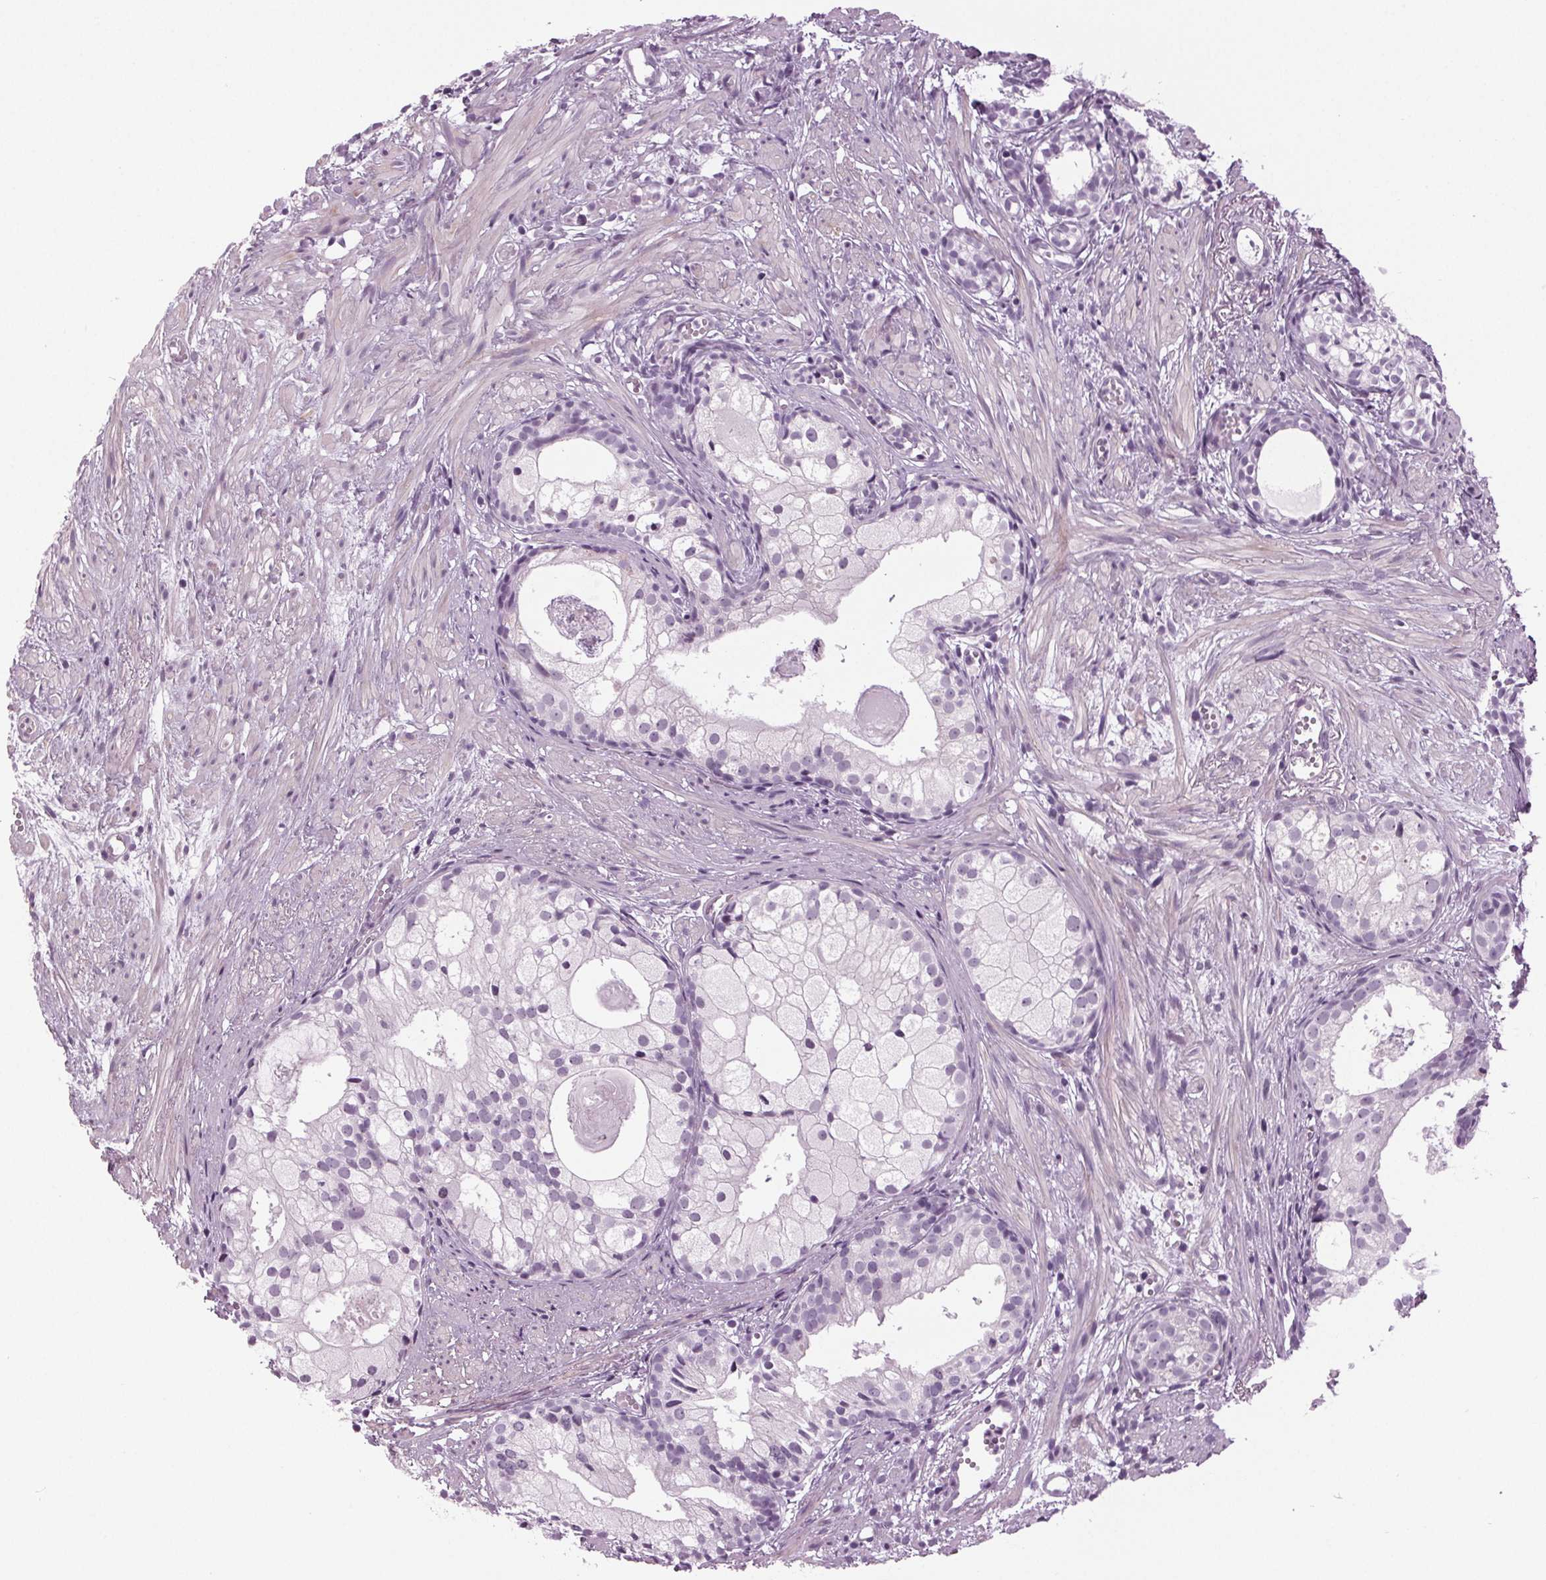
{"staining": {"intensity": "negative", "quantity": "none", "location": "none"}, "tissue": "prostate cancer", "cell_type": "Tumor cells", "image_type": "cancer", "snomed": [{"axis": "morphology", "description": "Adenocarcinoma, High grade"}, {"axis": "topography", "description": "Prostate"}], "caption": "Tumor cells are negative for brown protein staining in prostate cancer.", "gene": "DNAH12", "patient": {"sex": "male", "age": 85}}